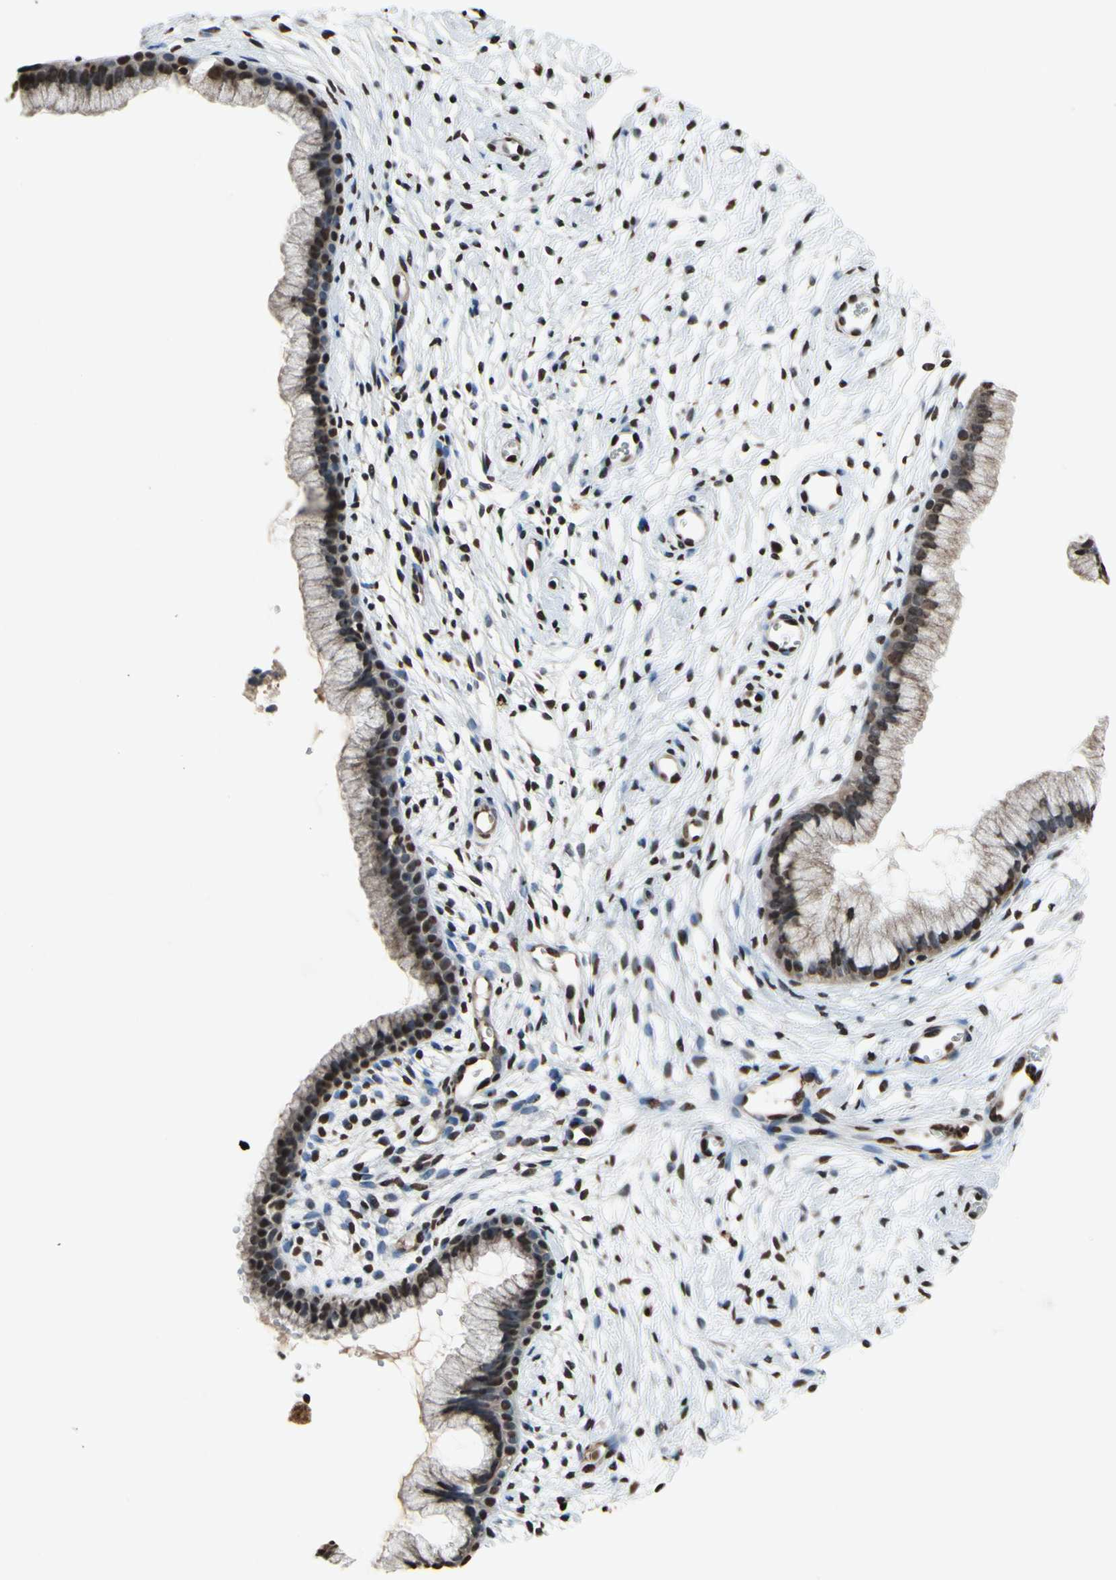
{"staining": {"intensity": "strong", "quantity": ">75%", "location": "nuclear"}, "tissue": "cervix", "cell_type": "Glandular cells", "image_type": "normal", "snomed": [{"axis": "morphology", "description": "Normal tissue, NOS"}, {"axis": "topography", "description": "Cervix"}], "caption": "The image exhibits staining of unremarkable cervix, revealing strong nuclear protein staining (brown color) within glandular cells. (IHC, brightfield microscopy, high magnification).", "gene": "HIPK2", "patient": {"sex": "female", "age": 39}}